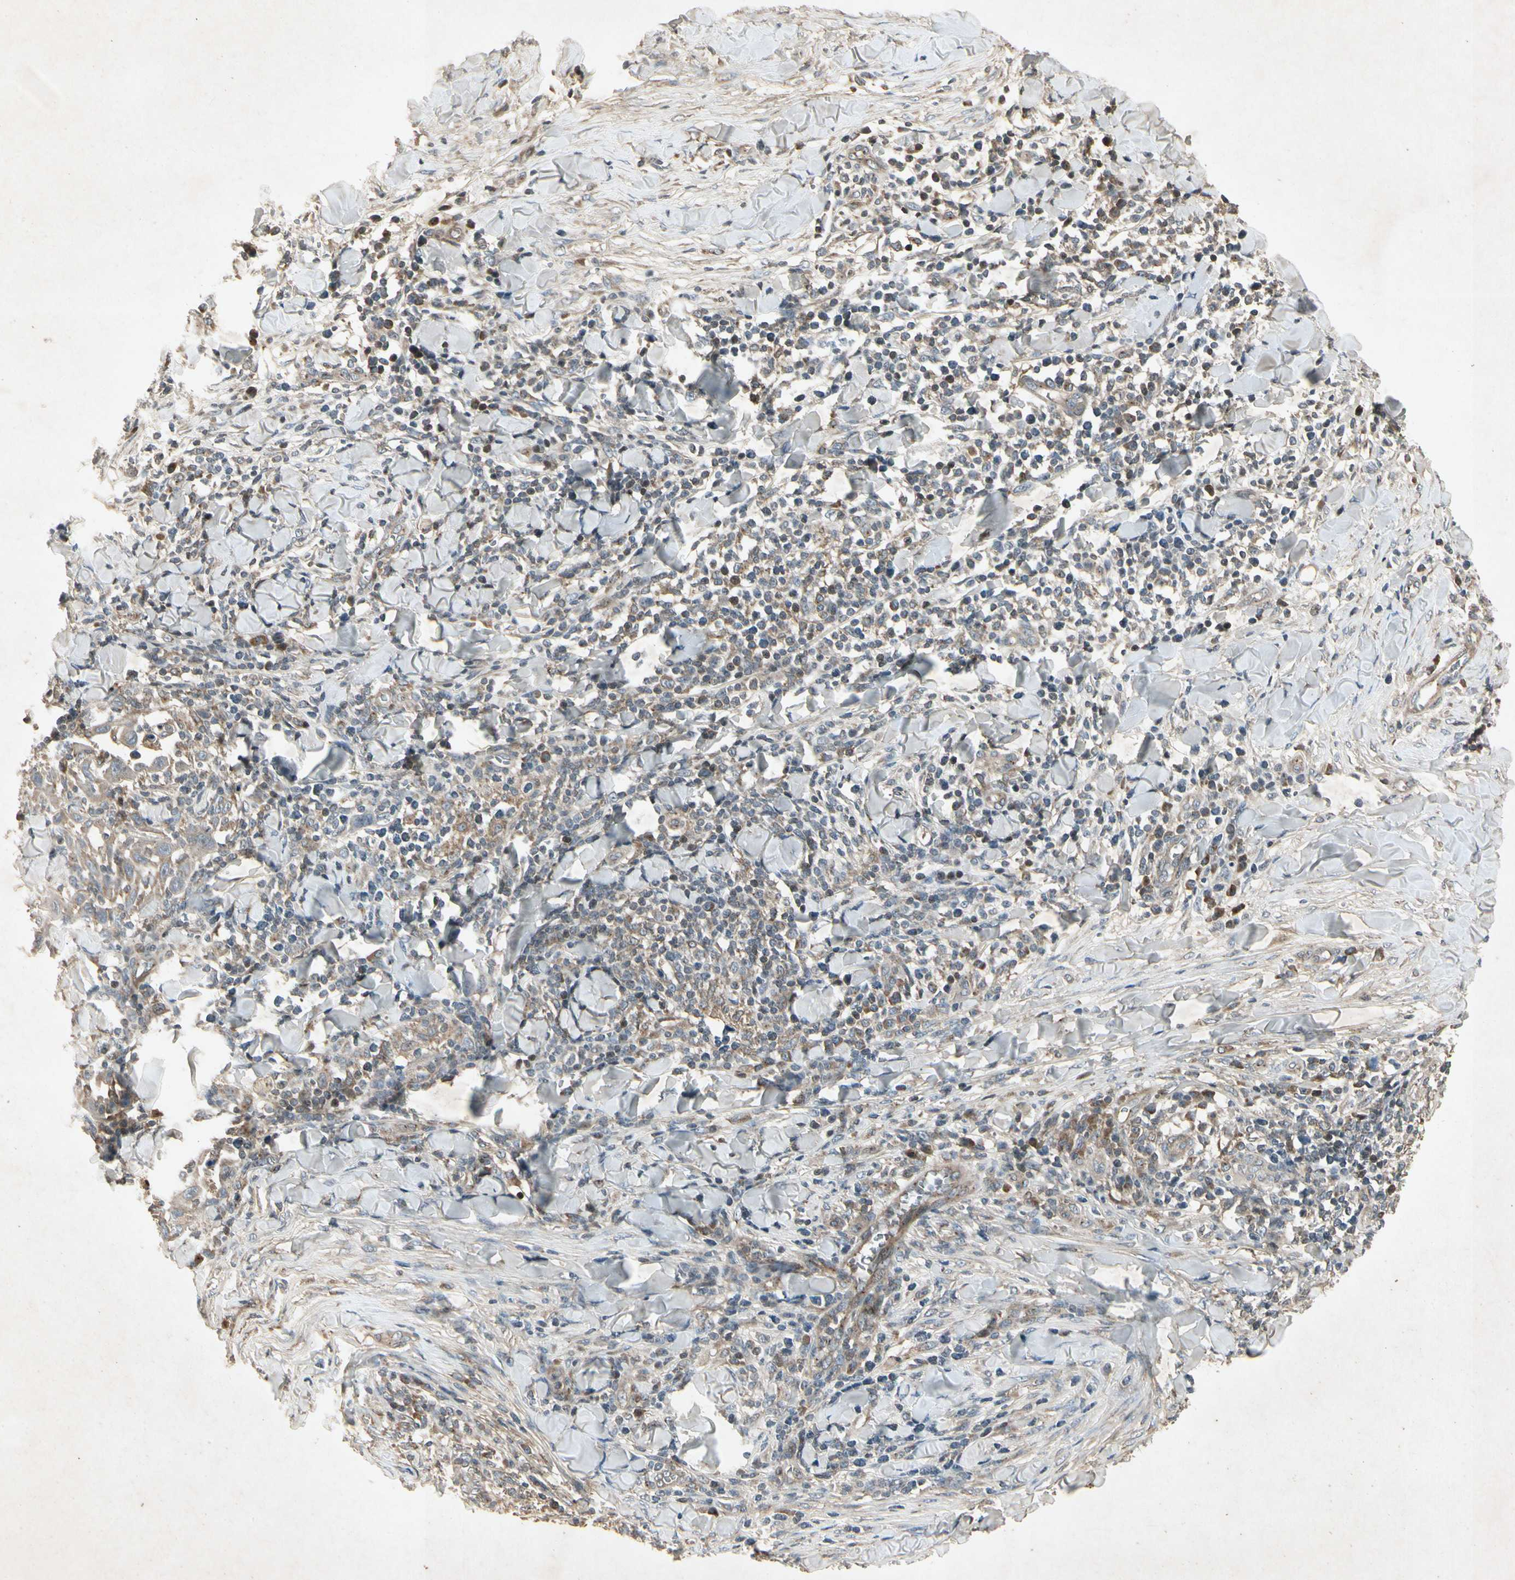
{"staining": {"intensity": "weak", "quantity": ">75%", "location": "cytoplasmic/membranous"}, "tissue": "skin cancer", "cell_type": "Tumor cells", "image_type": "cancer", "snomed": [{"axis": "morphology", "description": "Squamous cell carcinoma, NOS"}, {"axis": "topography", "description": "Skin"}], "caption": "This micrograph shows IHC staining of human squamous cell carcinoma (skin), with low weak cytoplasmic/membranous expression in approximately >75% of tumor cells.", "gene": "TEK", "patient": {"sex": "male", "age": 24}}